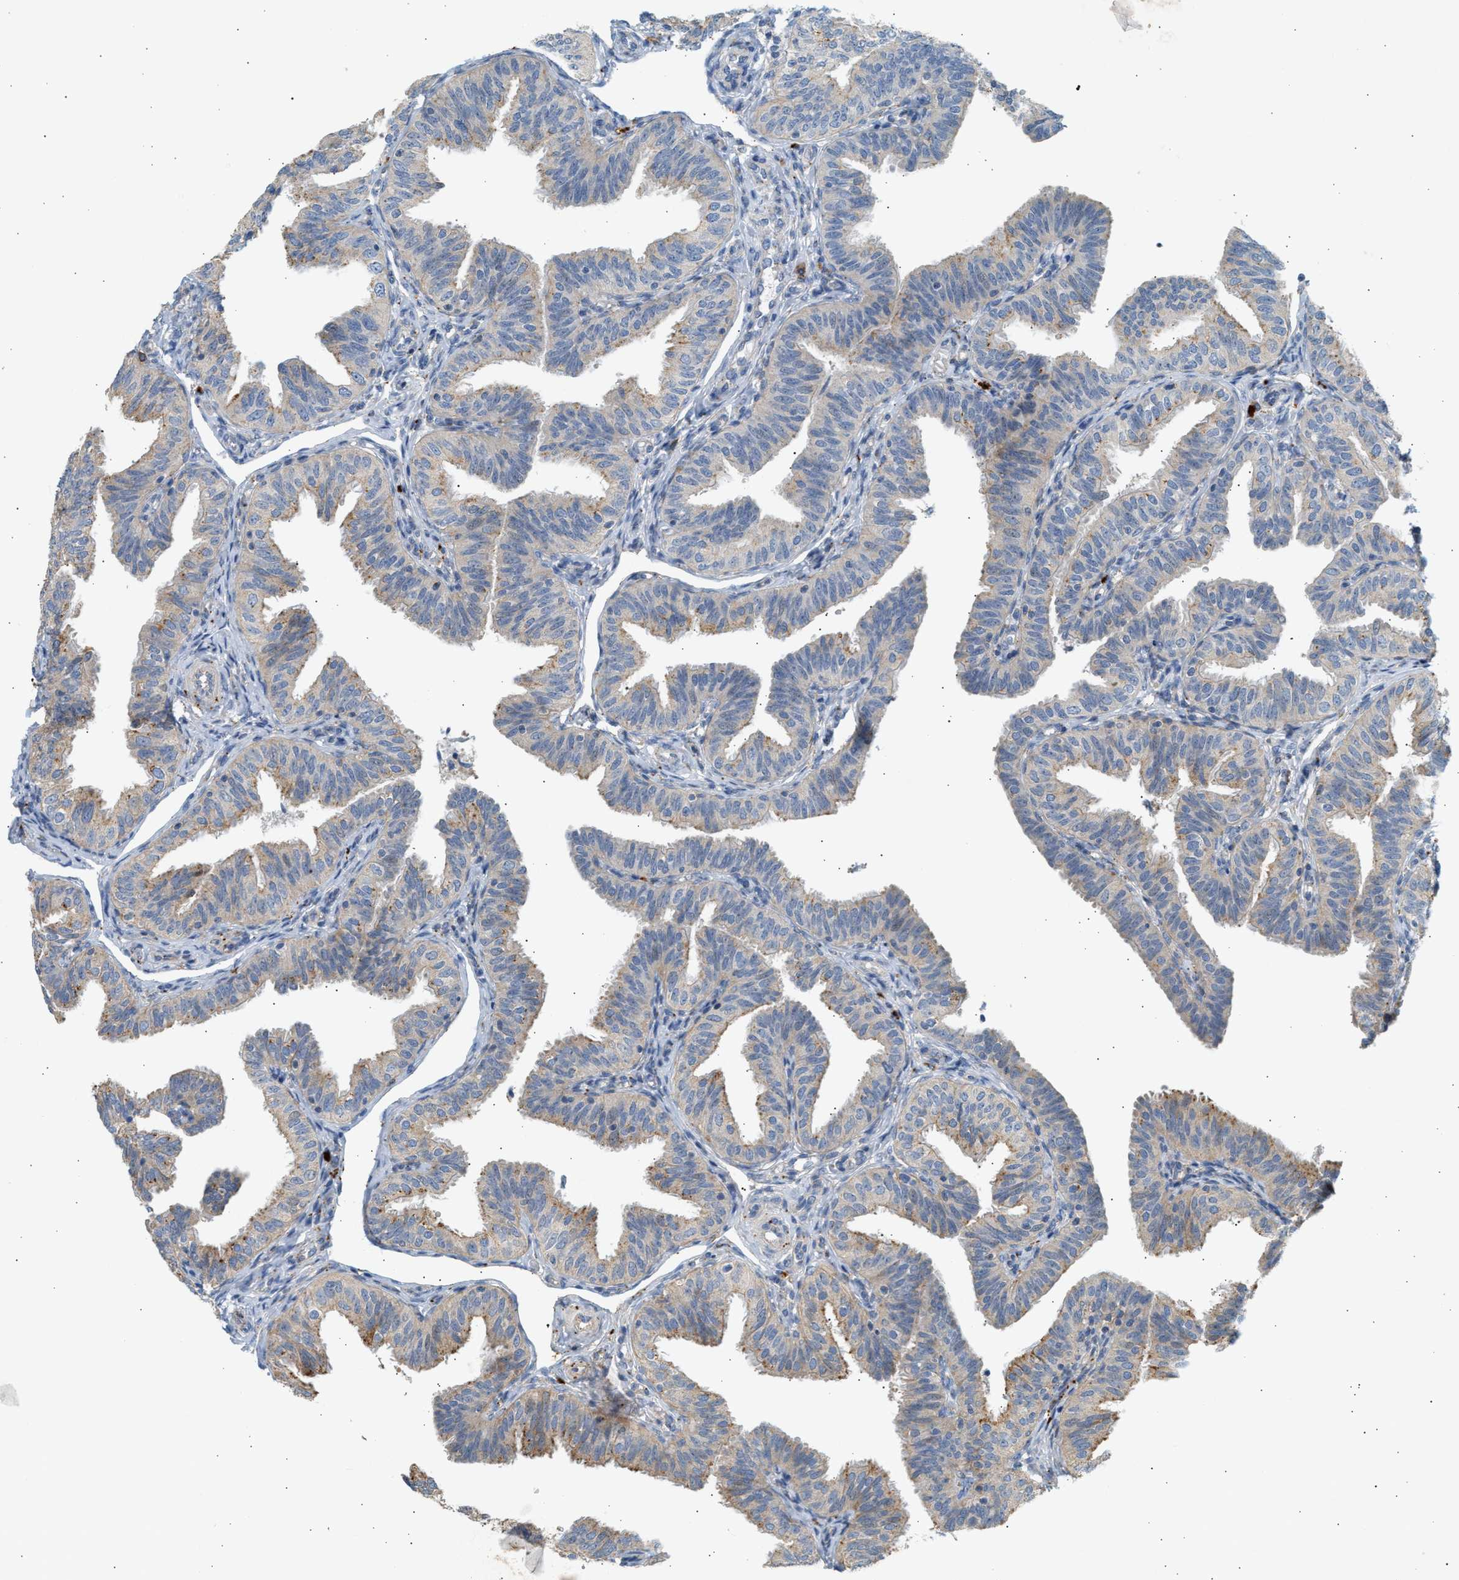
{"staining": {"intensity": "weak", "quantity": ">75%", "location": "cytoplasmic/membranous"}, "tissue": "fallopian tube", "cell_type": "Glandular cells", "image_type": "normal", "snomed": [{"axis": "morphology", "description": "Normal tissue, NOS"}, {"axis": "topography", "description": "Fallopian tube"}], "caption": "Protein staining of benign fallopian tube reveals weak cytoplasmic/membranous positivity in about >75% of glandular cells.", "gene": "ENTHD1", "patient": {"sex": "female", "age": 35}}